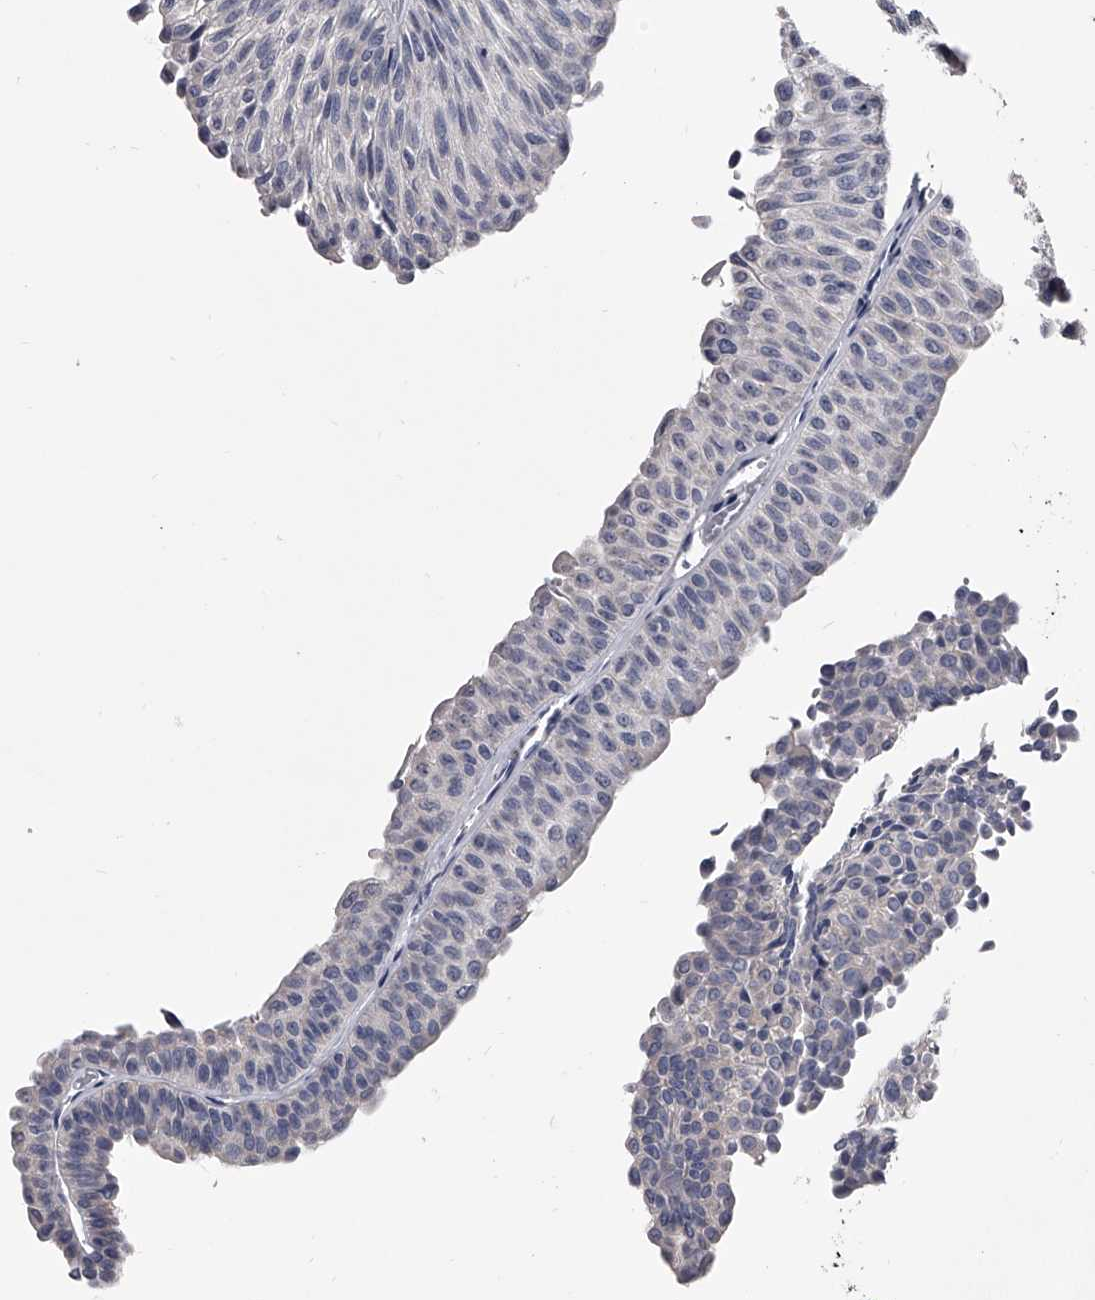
{"staining": {"intensity": "negative", "quantity": "none", "location": "none"}, "tissue": "urothelial cancer", "cell_type": "Tumor cells", "image_type": "cancer", "snomed": [{"axis": "morphology", "description": "Urothelial carcinoma, Low grade"}, {"axis": "topography", "description": "Urinary bladder"}], "caption": "Micrograph shows no significant protein expression in tumor cells of urothelial cancer.", "gene": "GAPVD1", "patient": {"sex": "male", "age": 78}}